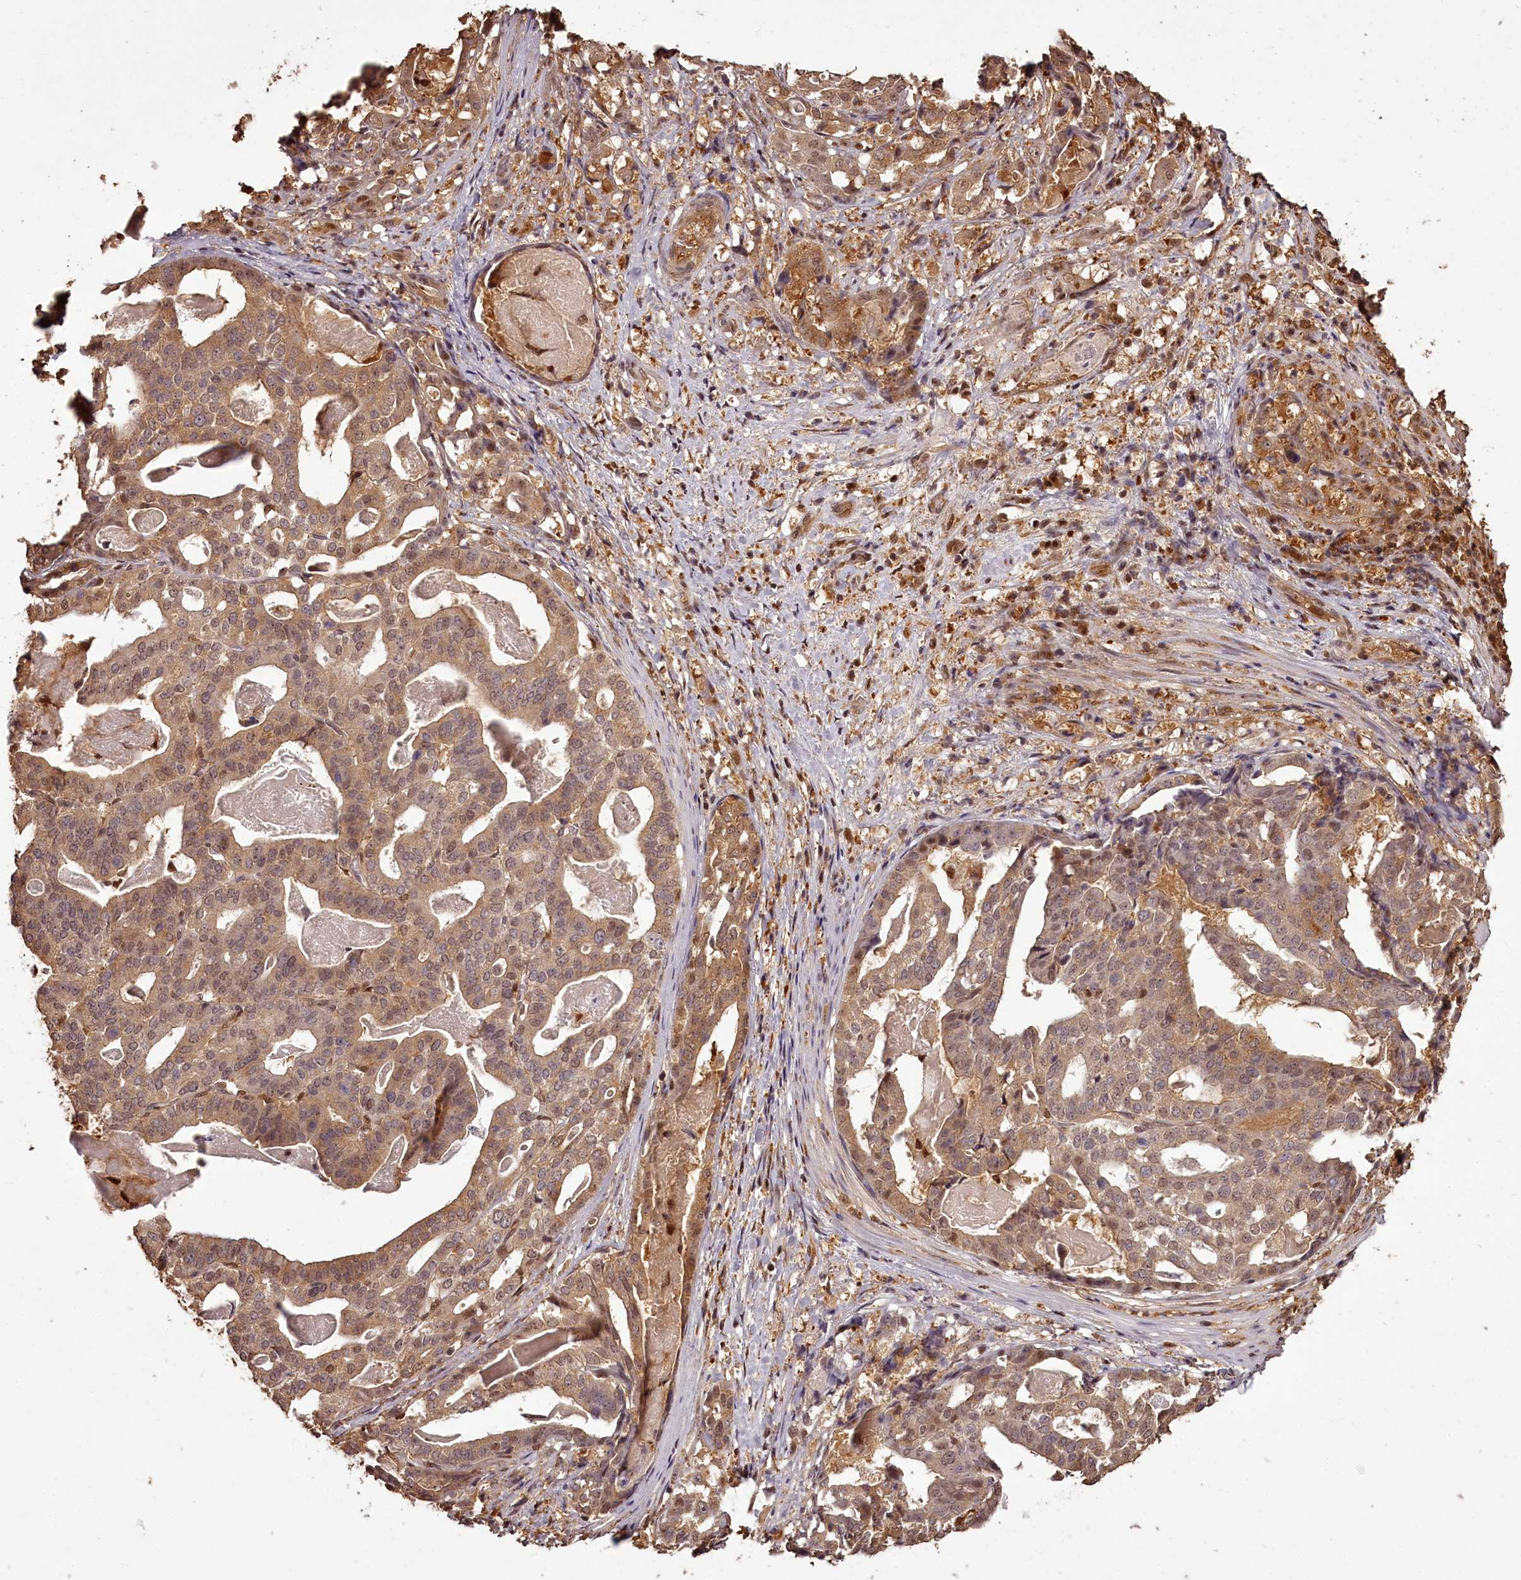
{"staining": {"intensity": "moderate", "quantity": ">75%", "location": "cytoplasmic/membranous,nuclear"}, "tissue": "stomach cancer", "cell_type": "Tumor cells", "image_type": "cancer", "snomed": [{"axis": "morphology", "description": "Adenocarcinoma, NOS"}, {"axis": "topography", "description": "Stomach"}], "caption": "This is a histology image of immunohistochemistry (IHC) staining of stomach cancer, which shows moderate positivity in the cytoplasmic/membranous and nuclear of tumor cells.", "gene": "NPRL2", "patient": {"sex": "male", "age": 48}}